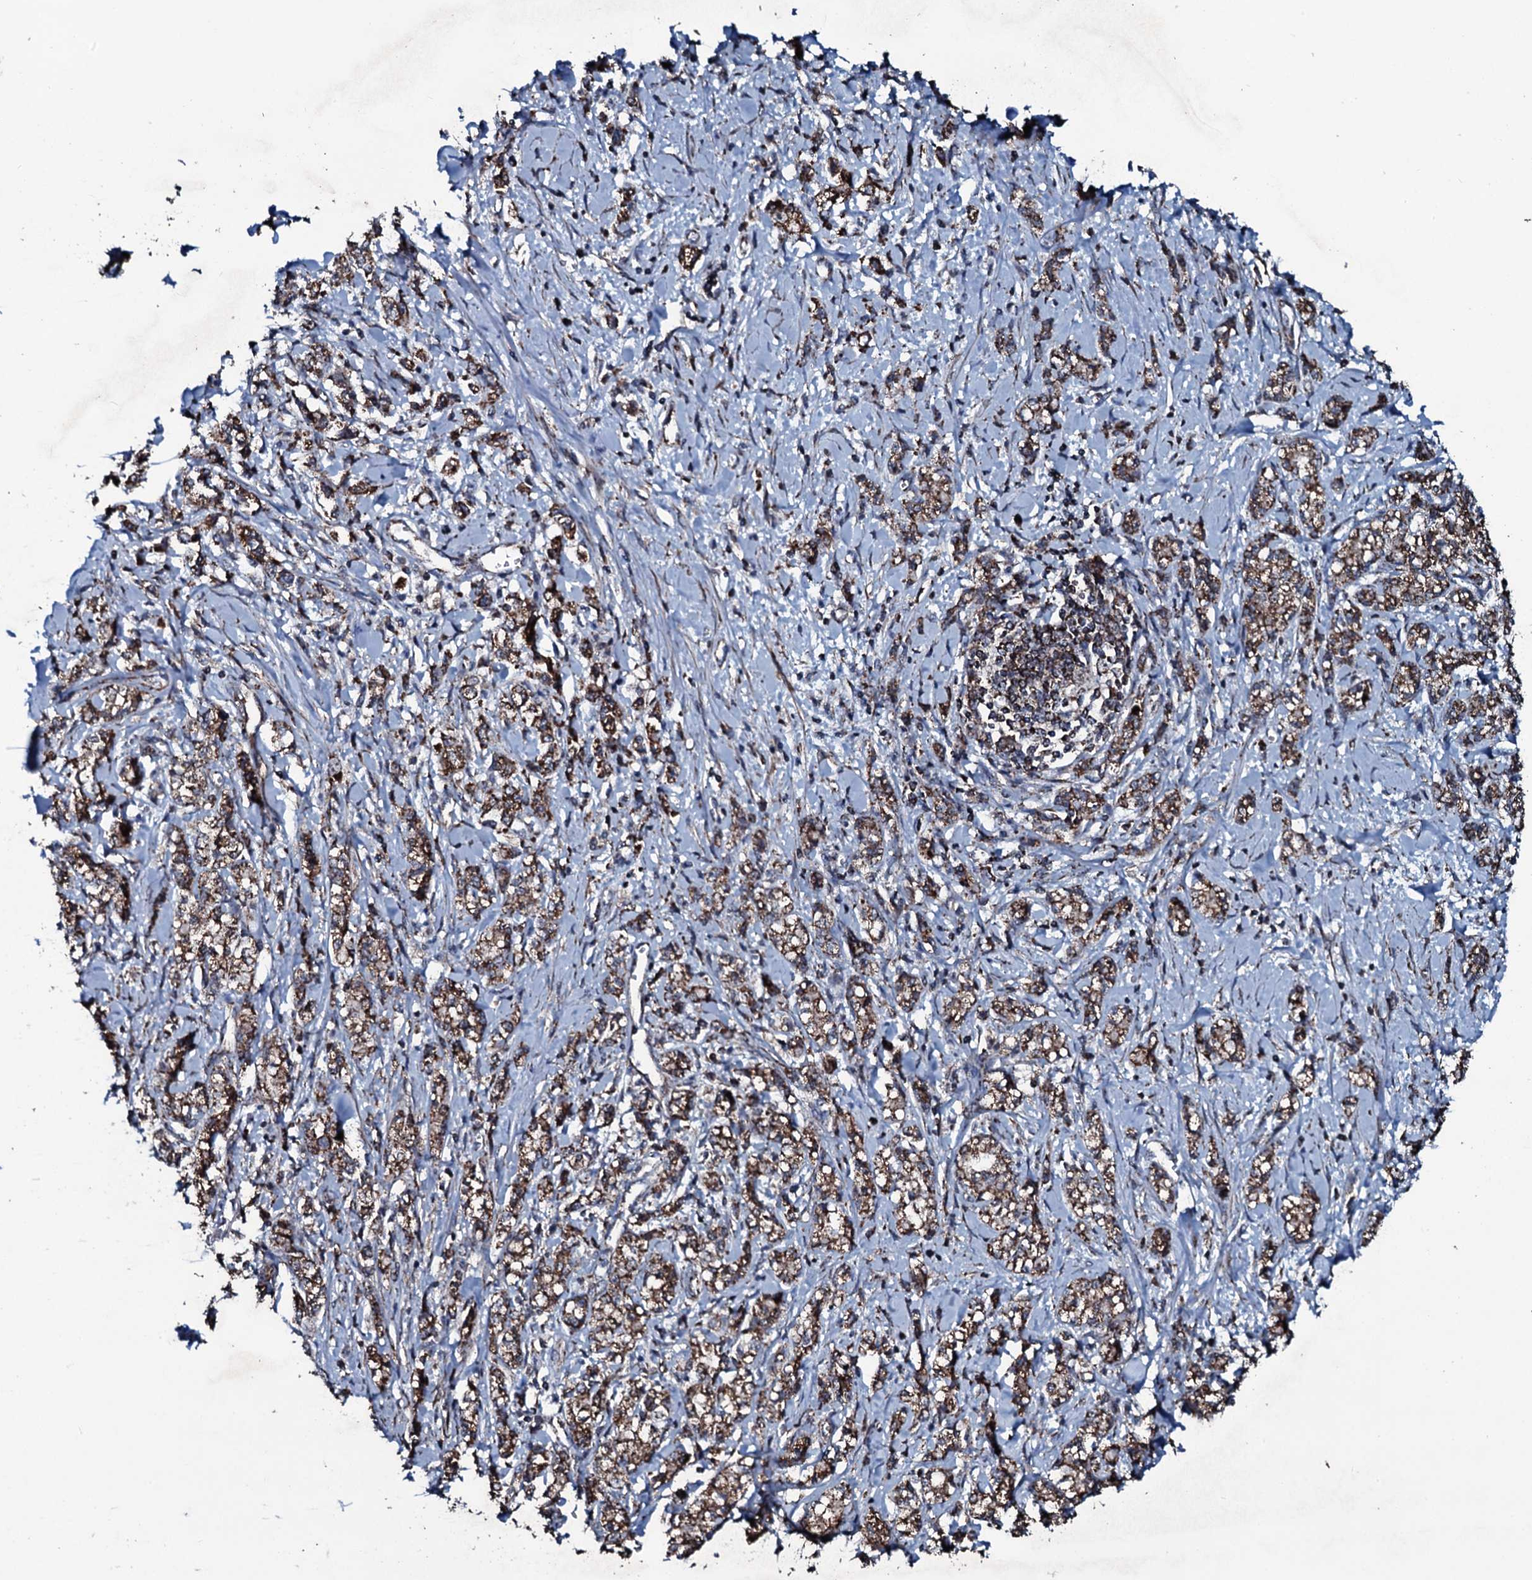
{"staining": {"intensity": "moderate", "quantity": ">75%", "location": "cytoplasmic/membranous"}, "tissue": "stomach cancer", "cell_type": "Tumor cells", "image_type": "cancer", "snomed": [{"axis": "morphology", "description": "Adenocarcinoma, NOS"}, {"axis": "topography", "description": "Stomach"}], "caption": "Brown immunohistochemical staining in adenocarcinoma (stomach) displays moderate cytoplasmic/membranous staining in approximately >75% of tumor cells.", "gene": "DYNC2I2", "patient": {"sex": "female", "age": 76}}